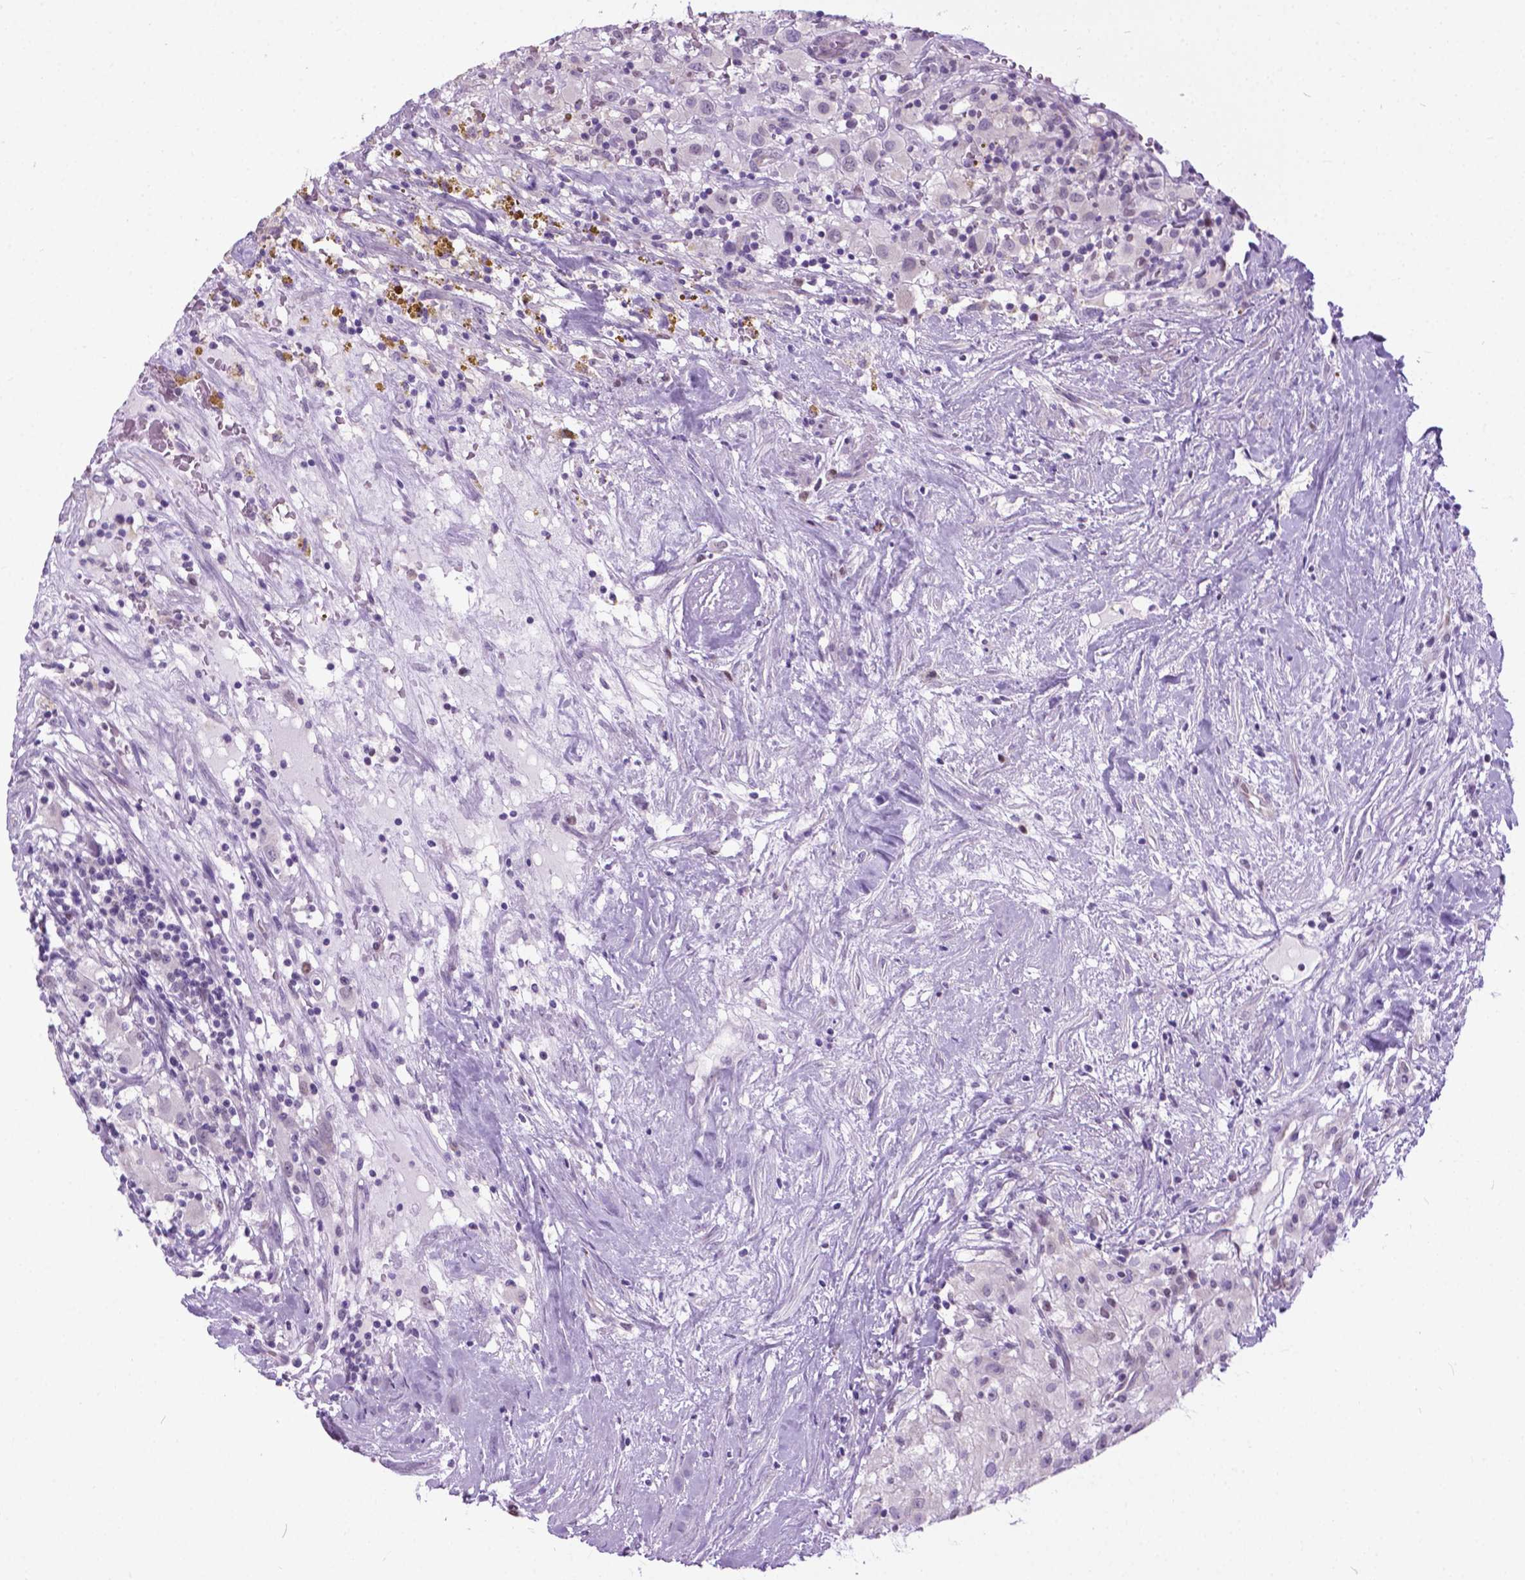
{"staining": {"intensity": "negative", "quantity": "none", "location": "none"}, "tissue": "renal cancer", "cell_type": "Tumor cells", "image_type": "cancer", "snomed": [{"axis": "morphology", "description": "Adenocarcinoma, NOS"}, {"axis": "topography", "description": "Kidney"}], "caption": "Immunohistochemistry histopathology image of renal cancer (adenocarcinoma) stained for a protein (brown), which exhibits no staining in tumor cells.", "gene": "APCDD1L", "patient": {"sex": "female", "age": 67}}